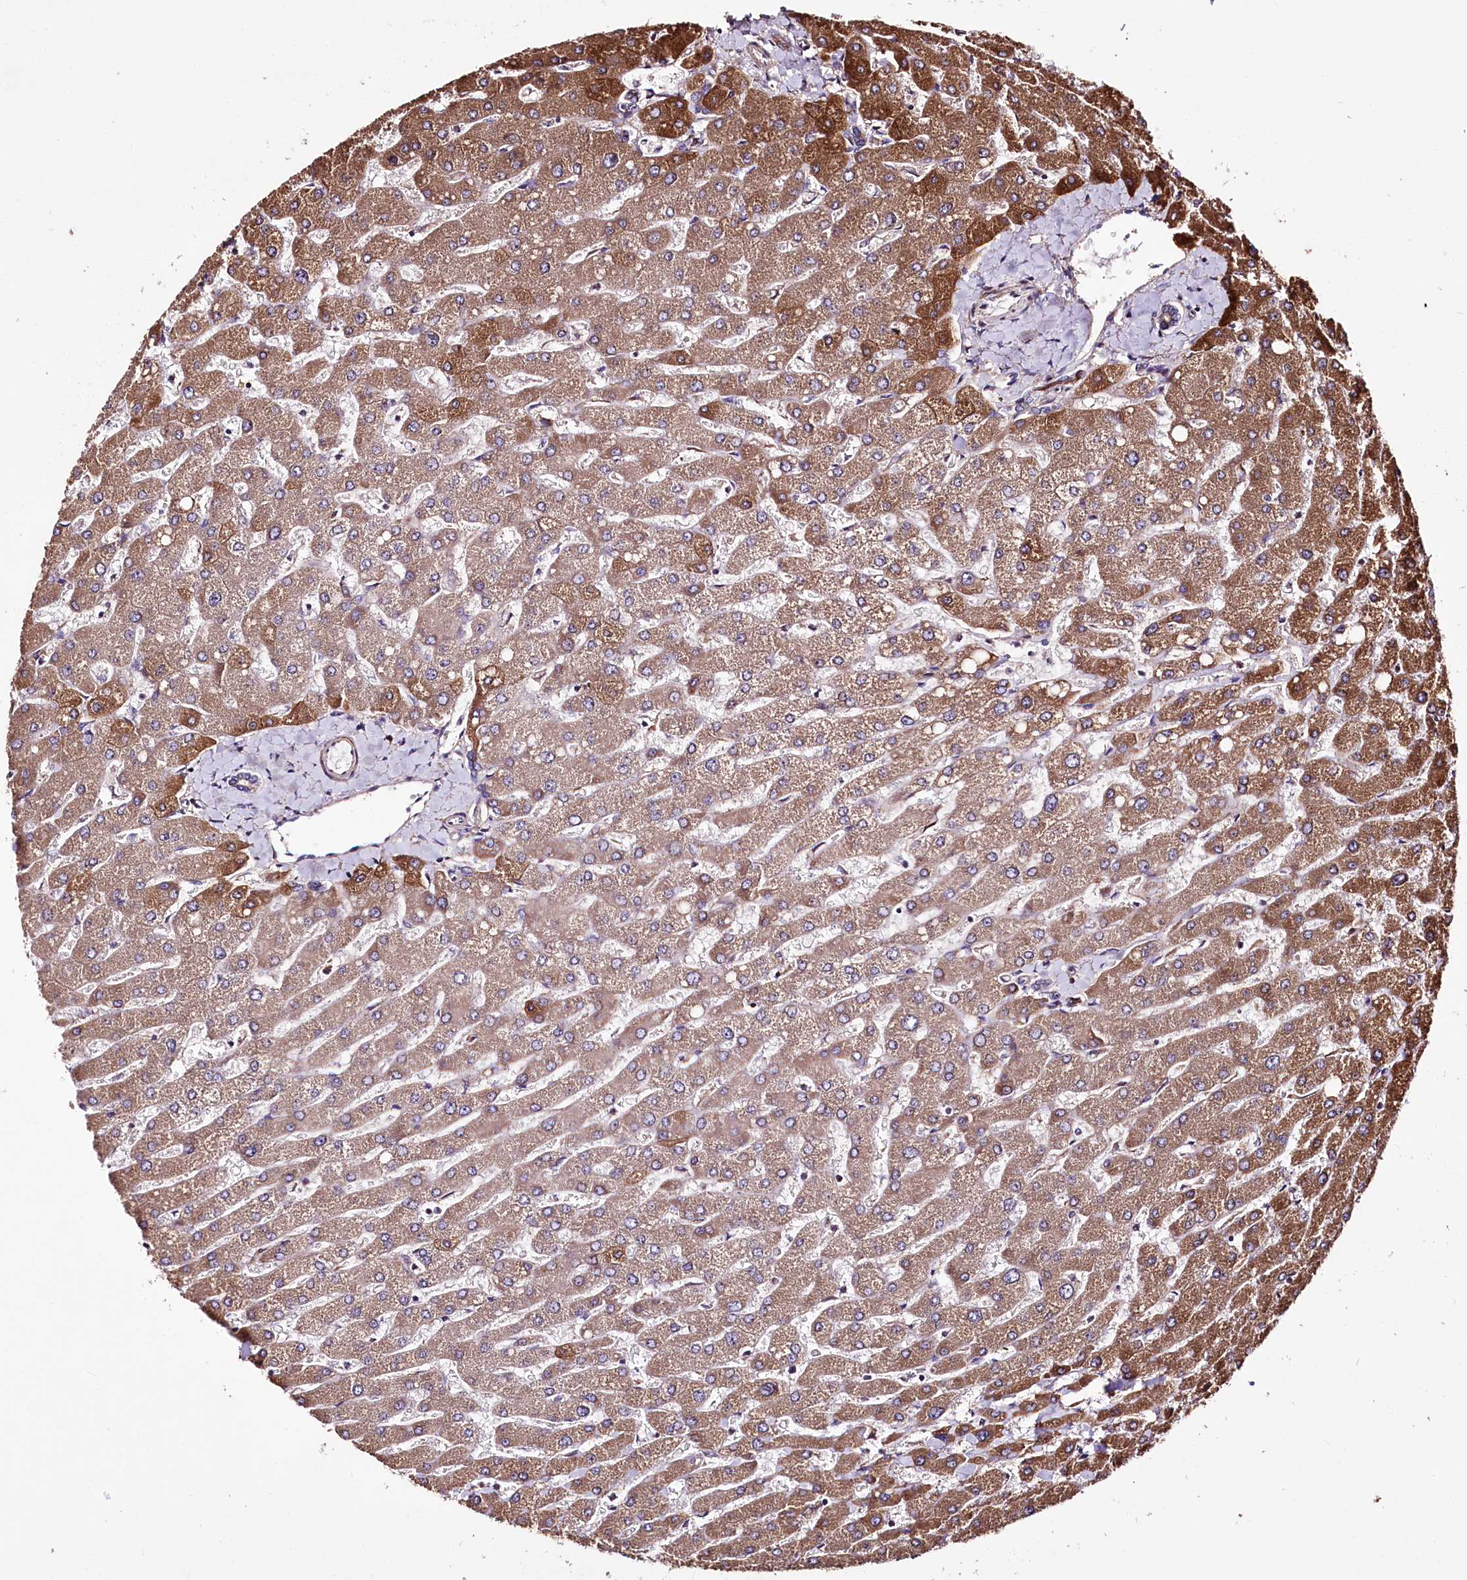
{"staining": {"intensity": "negative", "quantity": "none", "location": "none"}, "tissue": "liver", "cell_type": "Cholangiocytes", "image_type": "normal", "snomed": [{"axis": "morphology", "description": "Normal tissue, NOS"}, {"axis": "topography", "description": "Liver"}], "caption": "High power microscopy image of an immunohistochemistry image of unremarkable liver, revealing no significant staining in cholangiocytes.", "gene": "WWC1", "patient": {"sex": "male", "age": 55}}